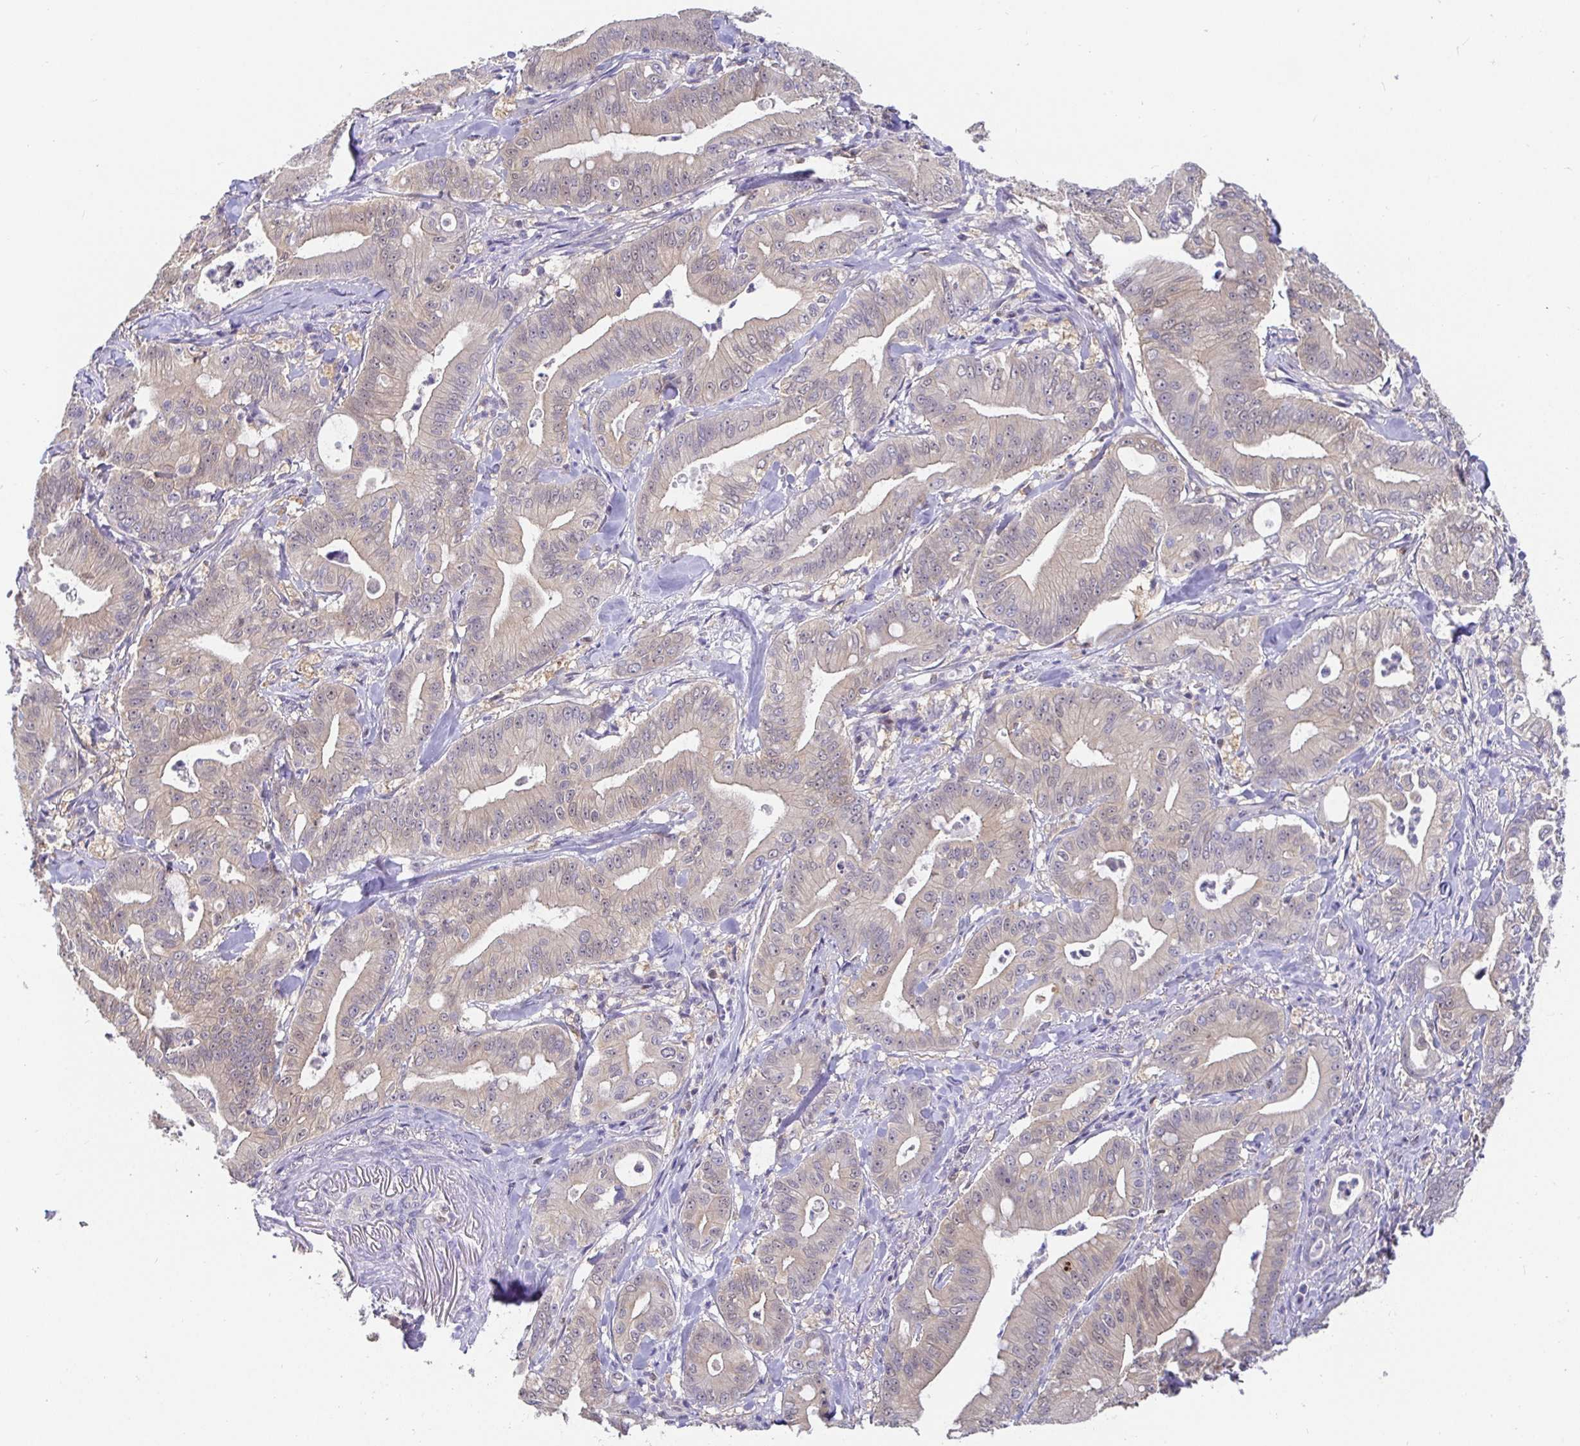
{"staining": {"intensity": "weak", "quantity": "25%-75%", "location": "cytoplasmic/membranous"}, "tissue": "pancreatic cancer", "cell_type": "Tumor cells", "image_type": "cancer", "snomed": [{"axis": "morphology", "description": "Adenocarcinoma, NOS"}, {"axis": "topography", "description": "Pancreas"}], "caption": "Protein analysis of adenocarcinoma (pancreatic) tissue reveals weak cytoplasmic/membranous positivity in approximately 25%-75% of tumor cells.", "gene": "SATB1", "patient": {"sex": "male", "age": 71}}